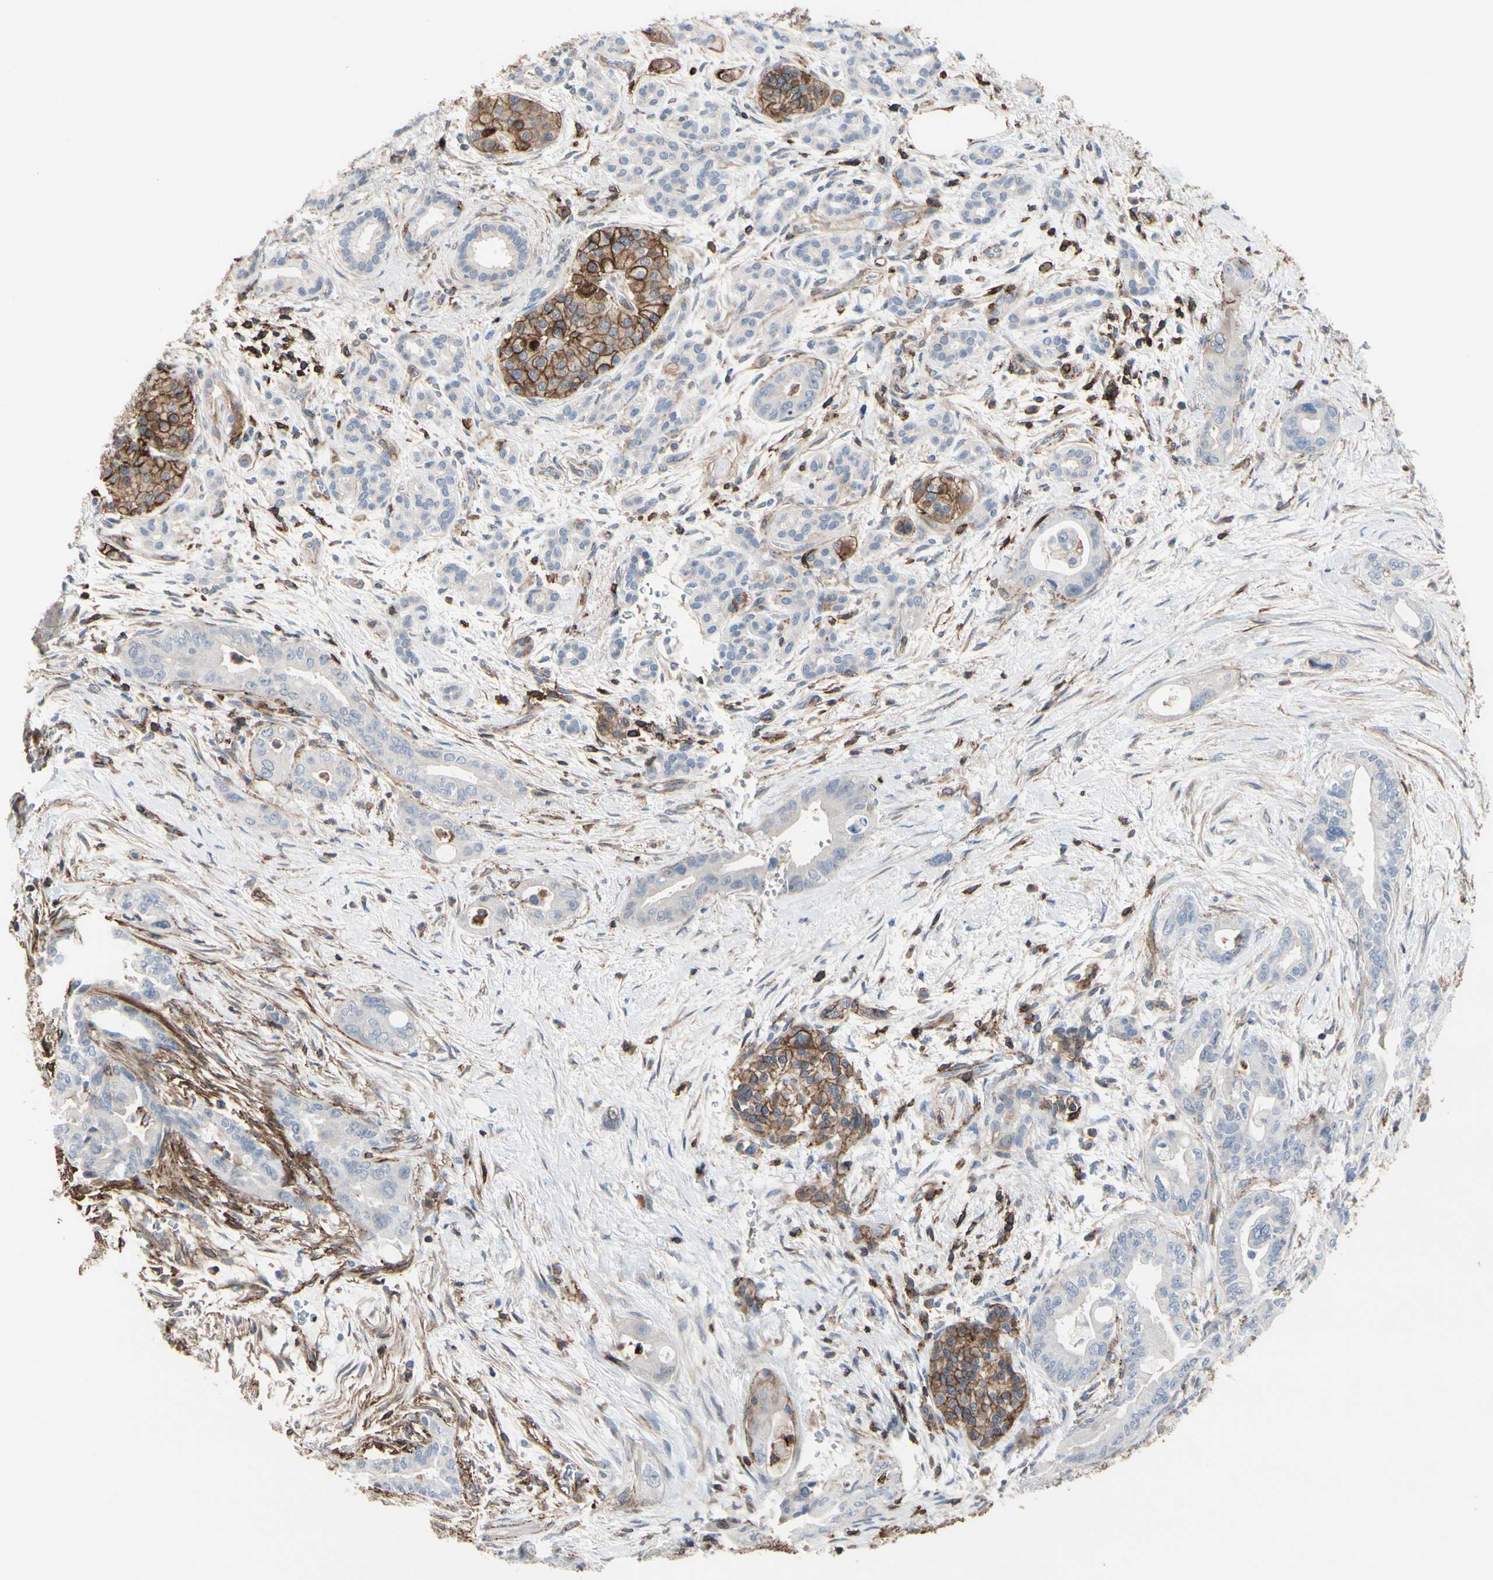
{"staining": {"intensity": "negative", "quantity": "none", "location": "none"}, "tissue": "pancreatic cancer", "cell_type": "Tumor cells", "image_type": "cancer", "snomed": [{"axis": "morphology", "description": "Adenocarcinoma, NOS"}, {"axis": "topography", "description": "Pancreas"}], "caption": "The immunohistochemistry image has no significant expression in tumor cells of pancreatic cancer tissue.", "gene": "ANXA6", "patient": {"sex": "male", "age": 70}}